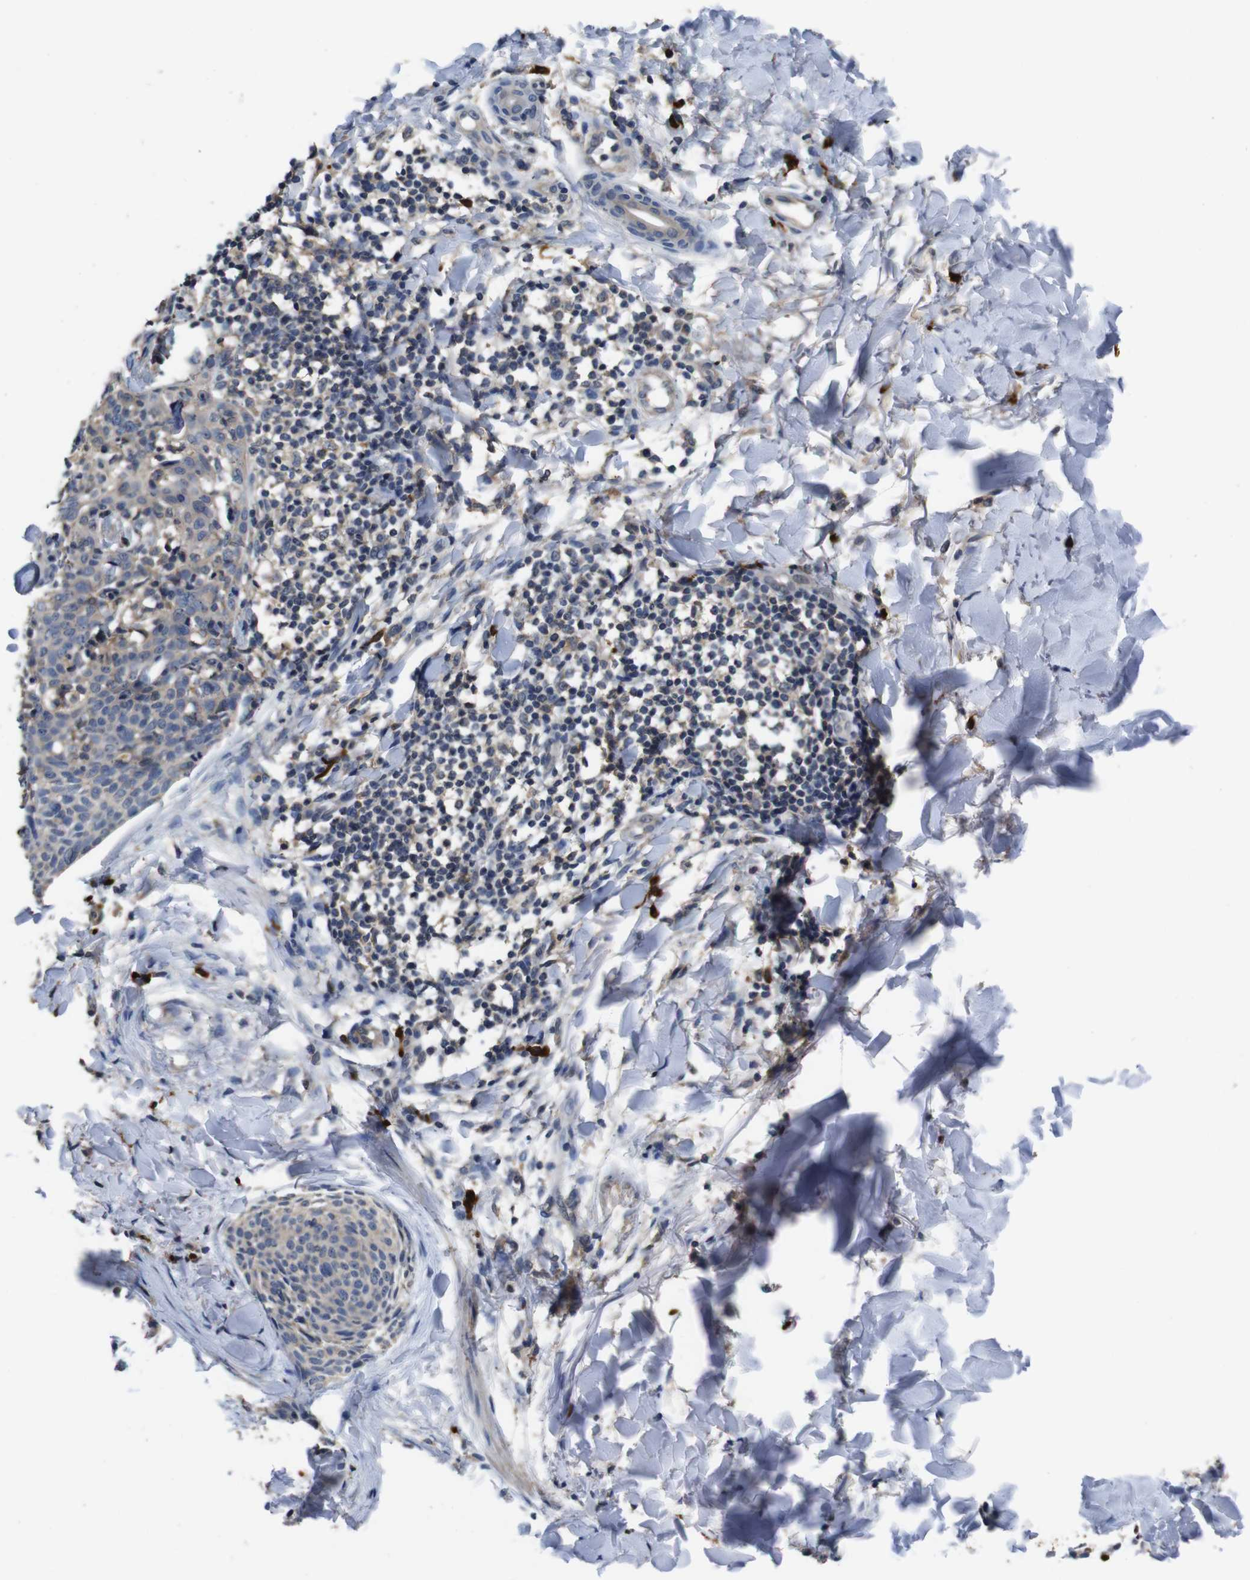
{"staining": {"intensity": "weak", "quantity": ">75%", "location": "cytoplasmic/membranous"}, "tissue": "skin cancer", "cell_type": "Tumor cells", "image_type": "cancer", "snomed": [{"axis": "morphology", "description": "Normal tissue, NOS"}, {"axis": "morphology", "description": "Basal cell carcinoma"}, {"axis": "topography", "description": "Skin"}], "caption": "Weak cytoplasmic/membranous positivity for a protein is present in about >75% of tumor cells of skin cancer (basal cell carcinoma) using IHC.", "gene": "GLIPR1", "patient": {"sex": "female", "age": 57}}